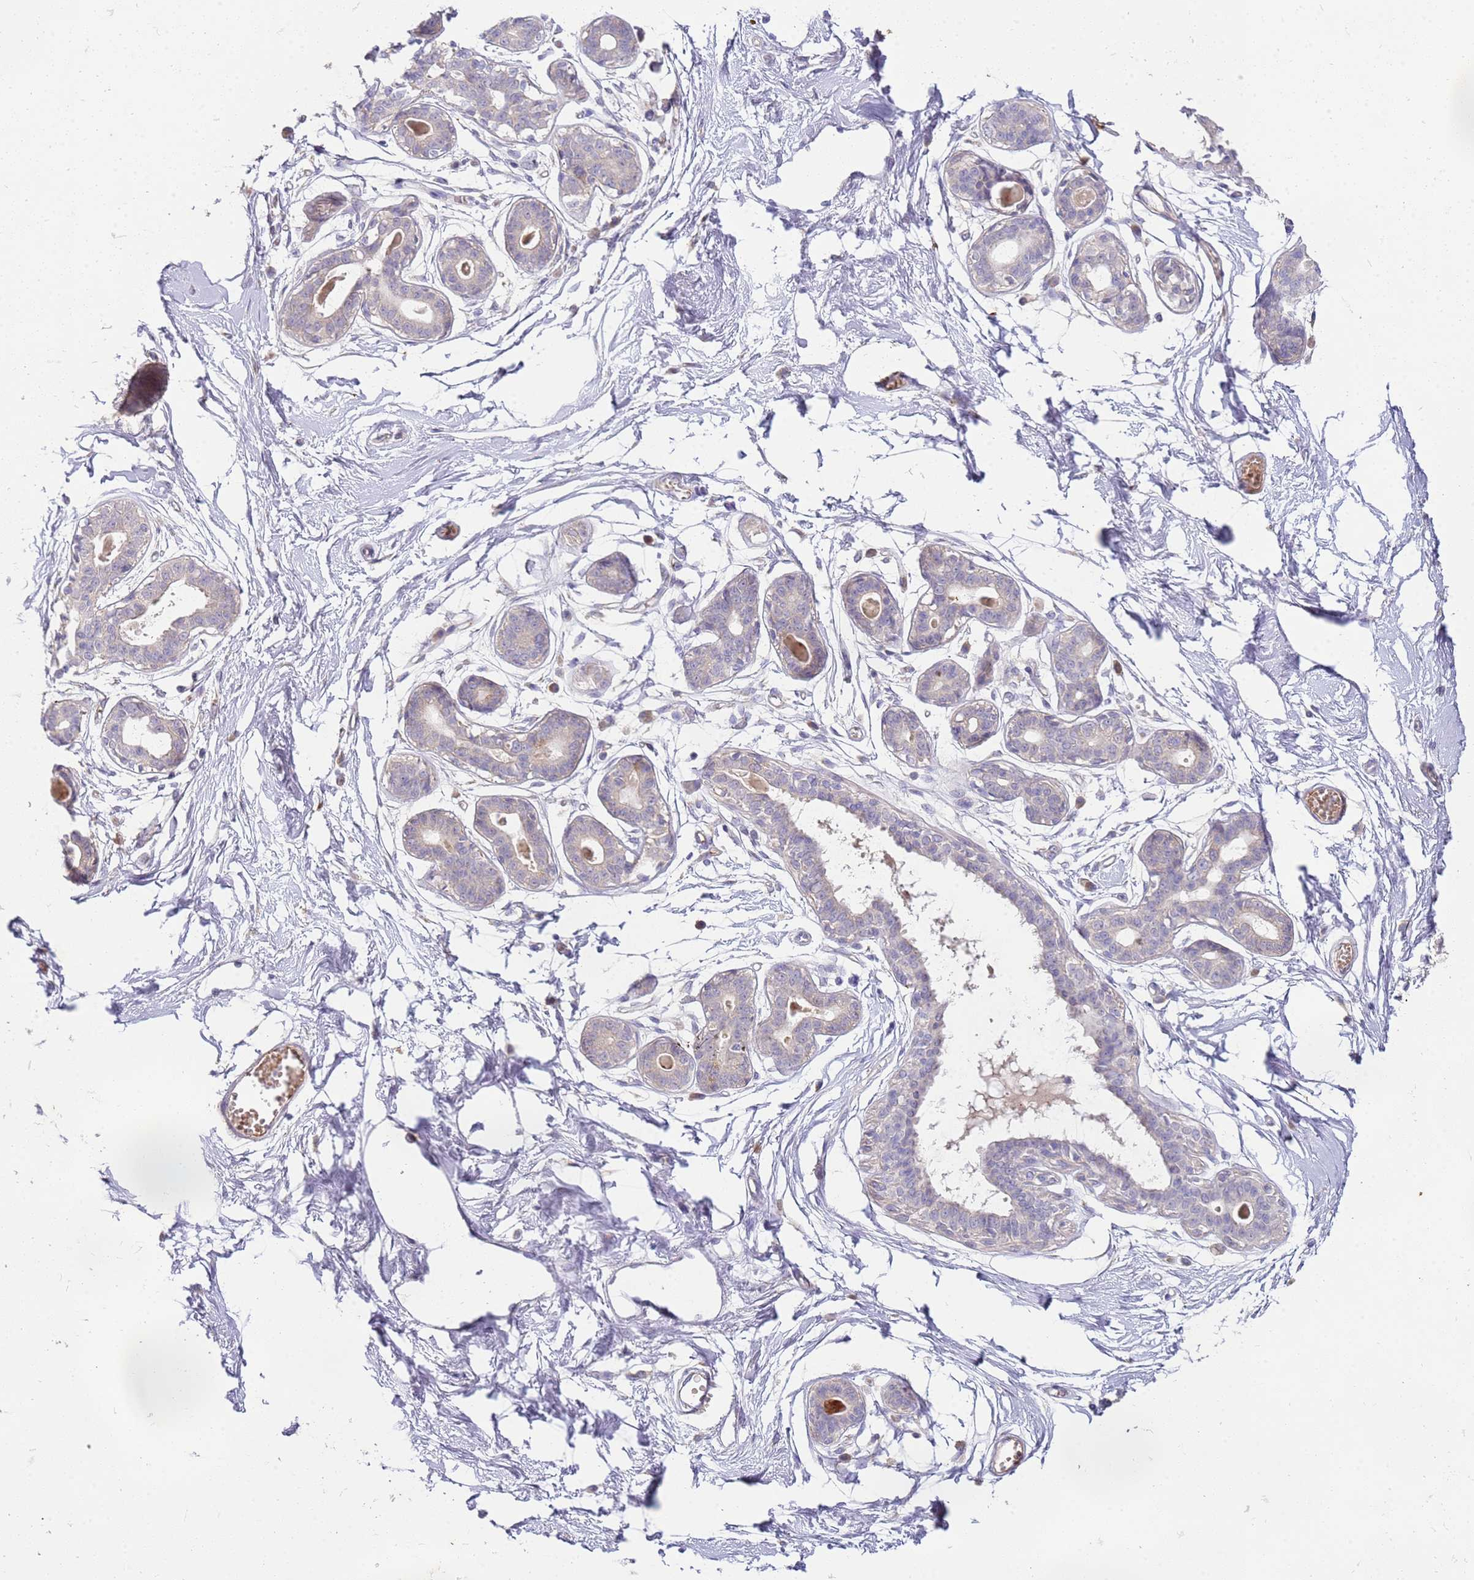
{"staining": {"intensity": "negative", "quantity": "none", "location": "none"}, "tissue": "breast", "cell_type": "Adipocytes", "image_type": "normal", "snomed": [{"axis": "morphology", "description": "Normal tissue, NOS"}, {"axis": "topography", "description": "Breast"}], "caption": "IHC of normal breast displays no staining in adipocytes. (DAB (3,3'-diaminobenzidine) IHC with hematoxylin counter stain).", "gene": "NMUR2", "patient": {"sex": "female", "age": 45}}